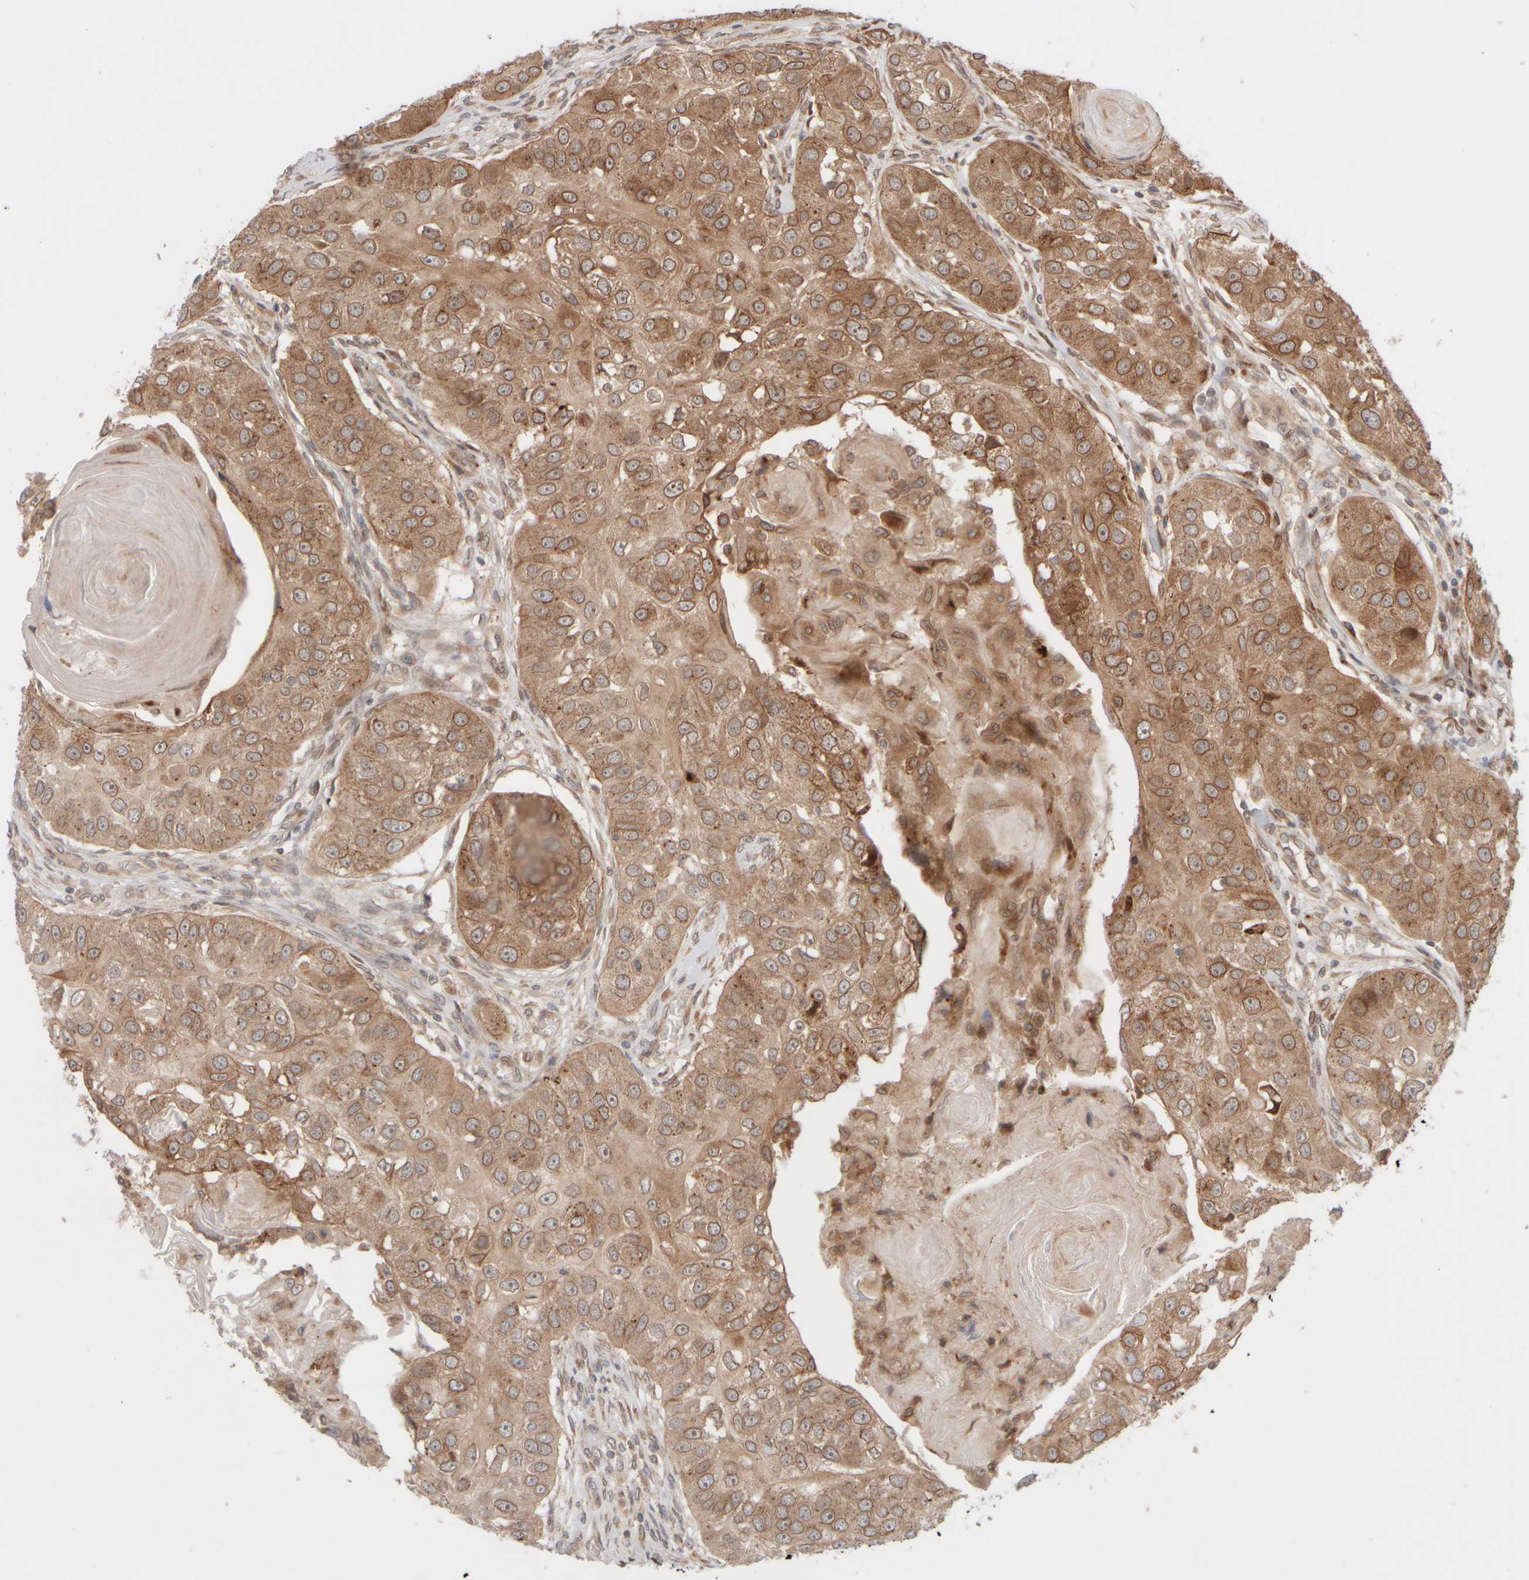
{"staining": {"intensity": "moderate", "quantity": ">75%", "location": "cytoplasmic/membranous,nuclear"}, "tissue": "head and neck cancer", "cell_type": "Tumor cells", "image_type": "cancer", "snomed": [{"axis": "morphology", "description": "Normal tissue, NOS"}, {"axis": "morphology", "description": "Squamous cell carcinoma, NOS"}, {"axis": "topography", "description": "Skeletal muscle"}, {"axis": "topography", "description": "Head-Neck"}], "caption": "Immunohistochemistry staining of squamous cell carcinoma (head and neck), which displays medium levels of moderate cytoplasmic/membranous and nuclear positivity in approximately >75% of tumor cells indicating moderate cytoplasmic/membranous and nuclear protein expression. The staining was performed using DAB (brown) for protein detection and nuclei were counterstained in hematoxylin (blue).", "gene": "GCN1", "patient": {"sex": "male", "age": 51}}